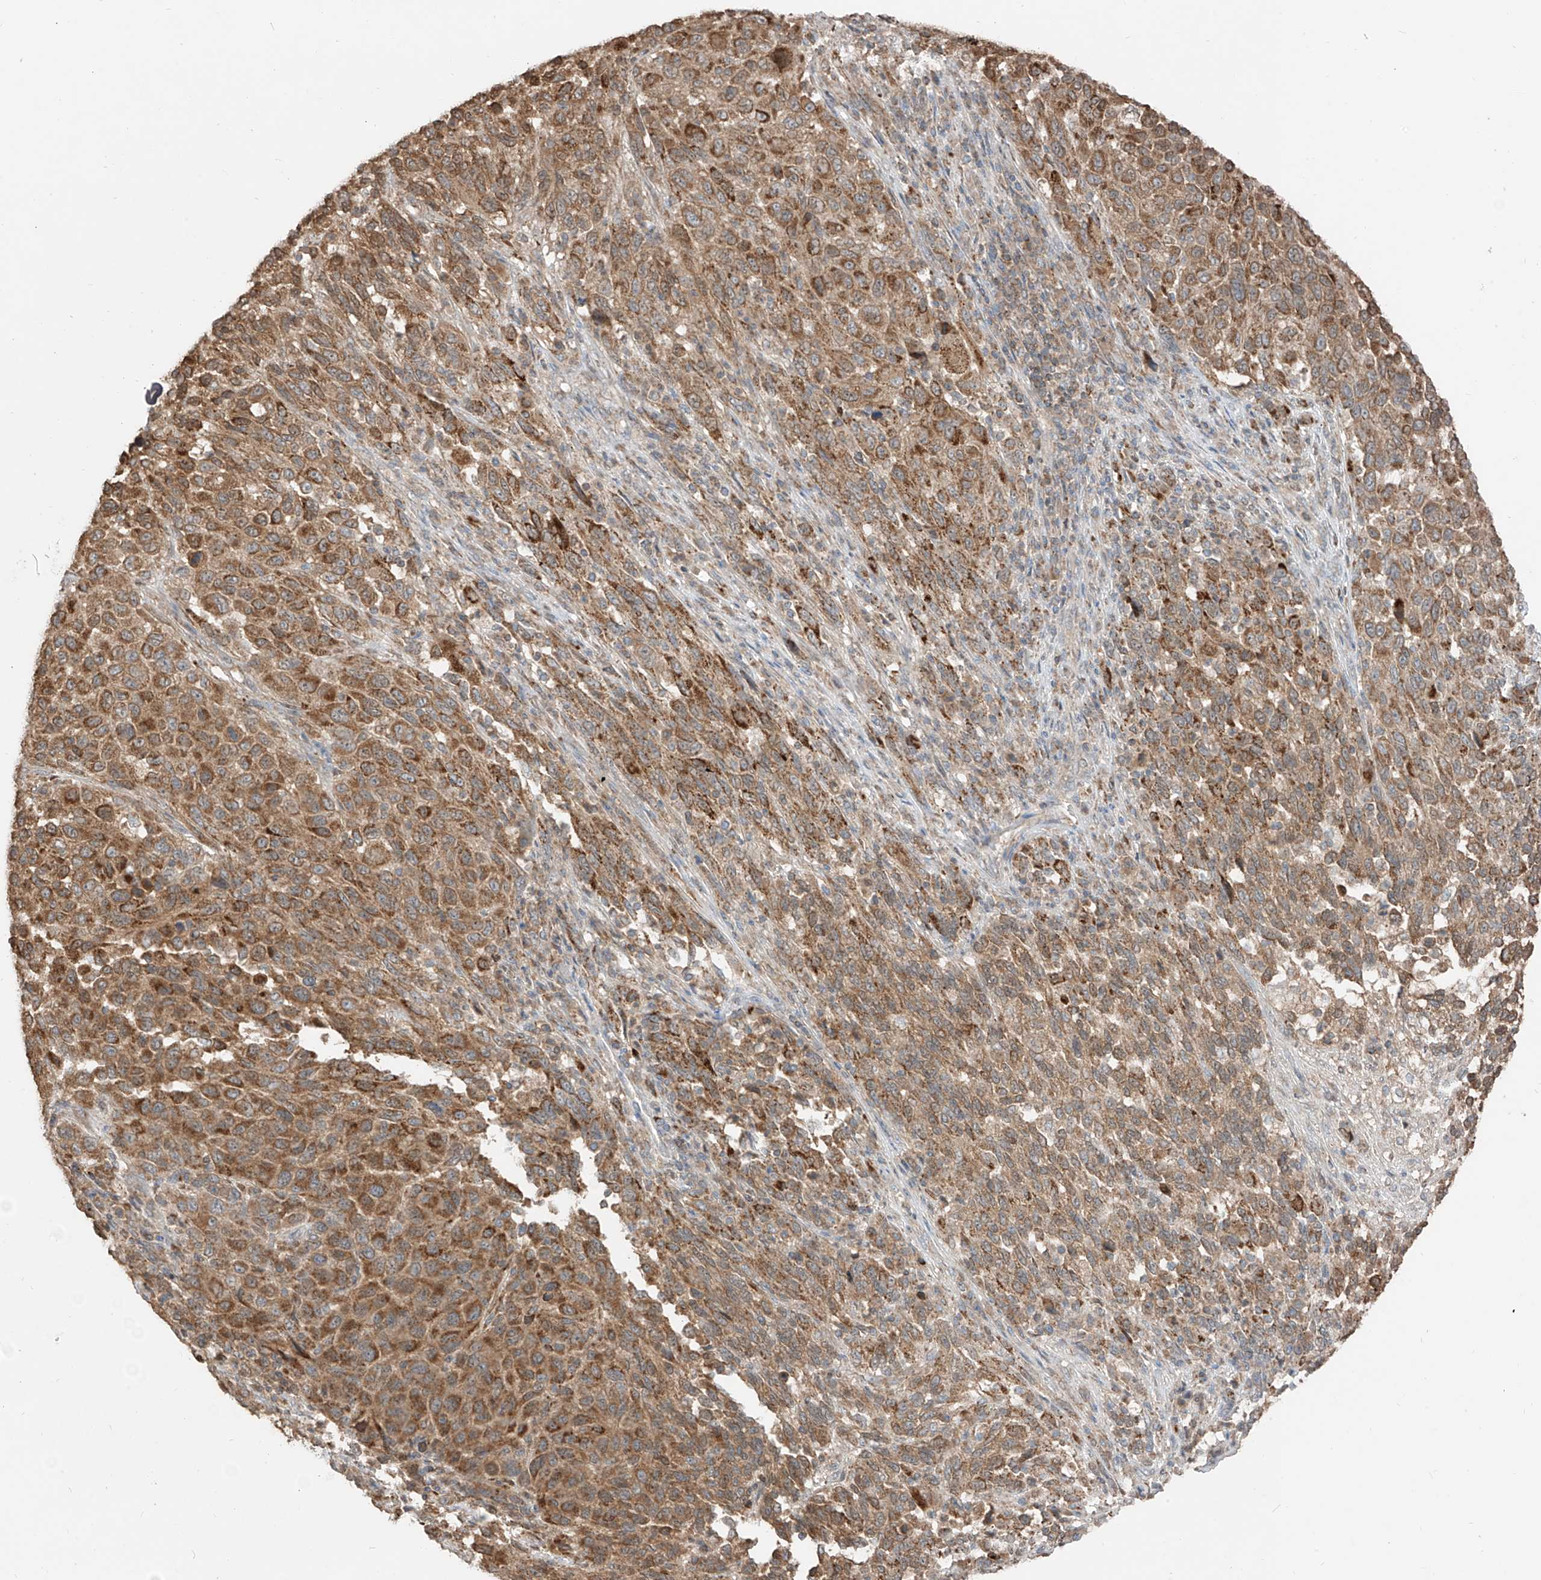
{"staining": {"intensity": "moderate", "quantity": ">75%", "location": "cytoplasmic/membranous"}, "tissue": "melanoma", "cell_type": "Tumor cells", "image_type": "cancer", "snomed": [{"axis": "morphology", "description": "Malignant melanoma, Metastatic site"}, {"axis": "topography", "description": "Lymph node"}], "caption": "High-magnification brightfield microscopy of malignant melanoma (metastatic site) stained with DAB (brown) and counterstained with hematoxylin (blue). tumor cells exhibit moderate cytoplasmic/membranous staining is identified in about>75% of cells.", "gene": "ETHE1", "patient": {"sex": "male", "age": 61}}